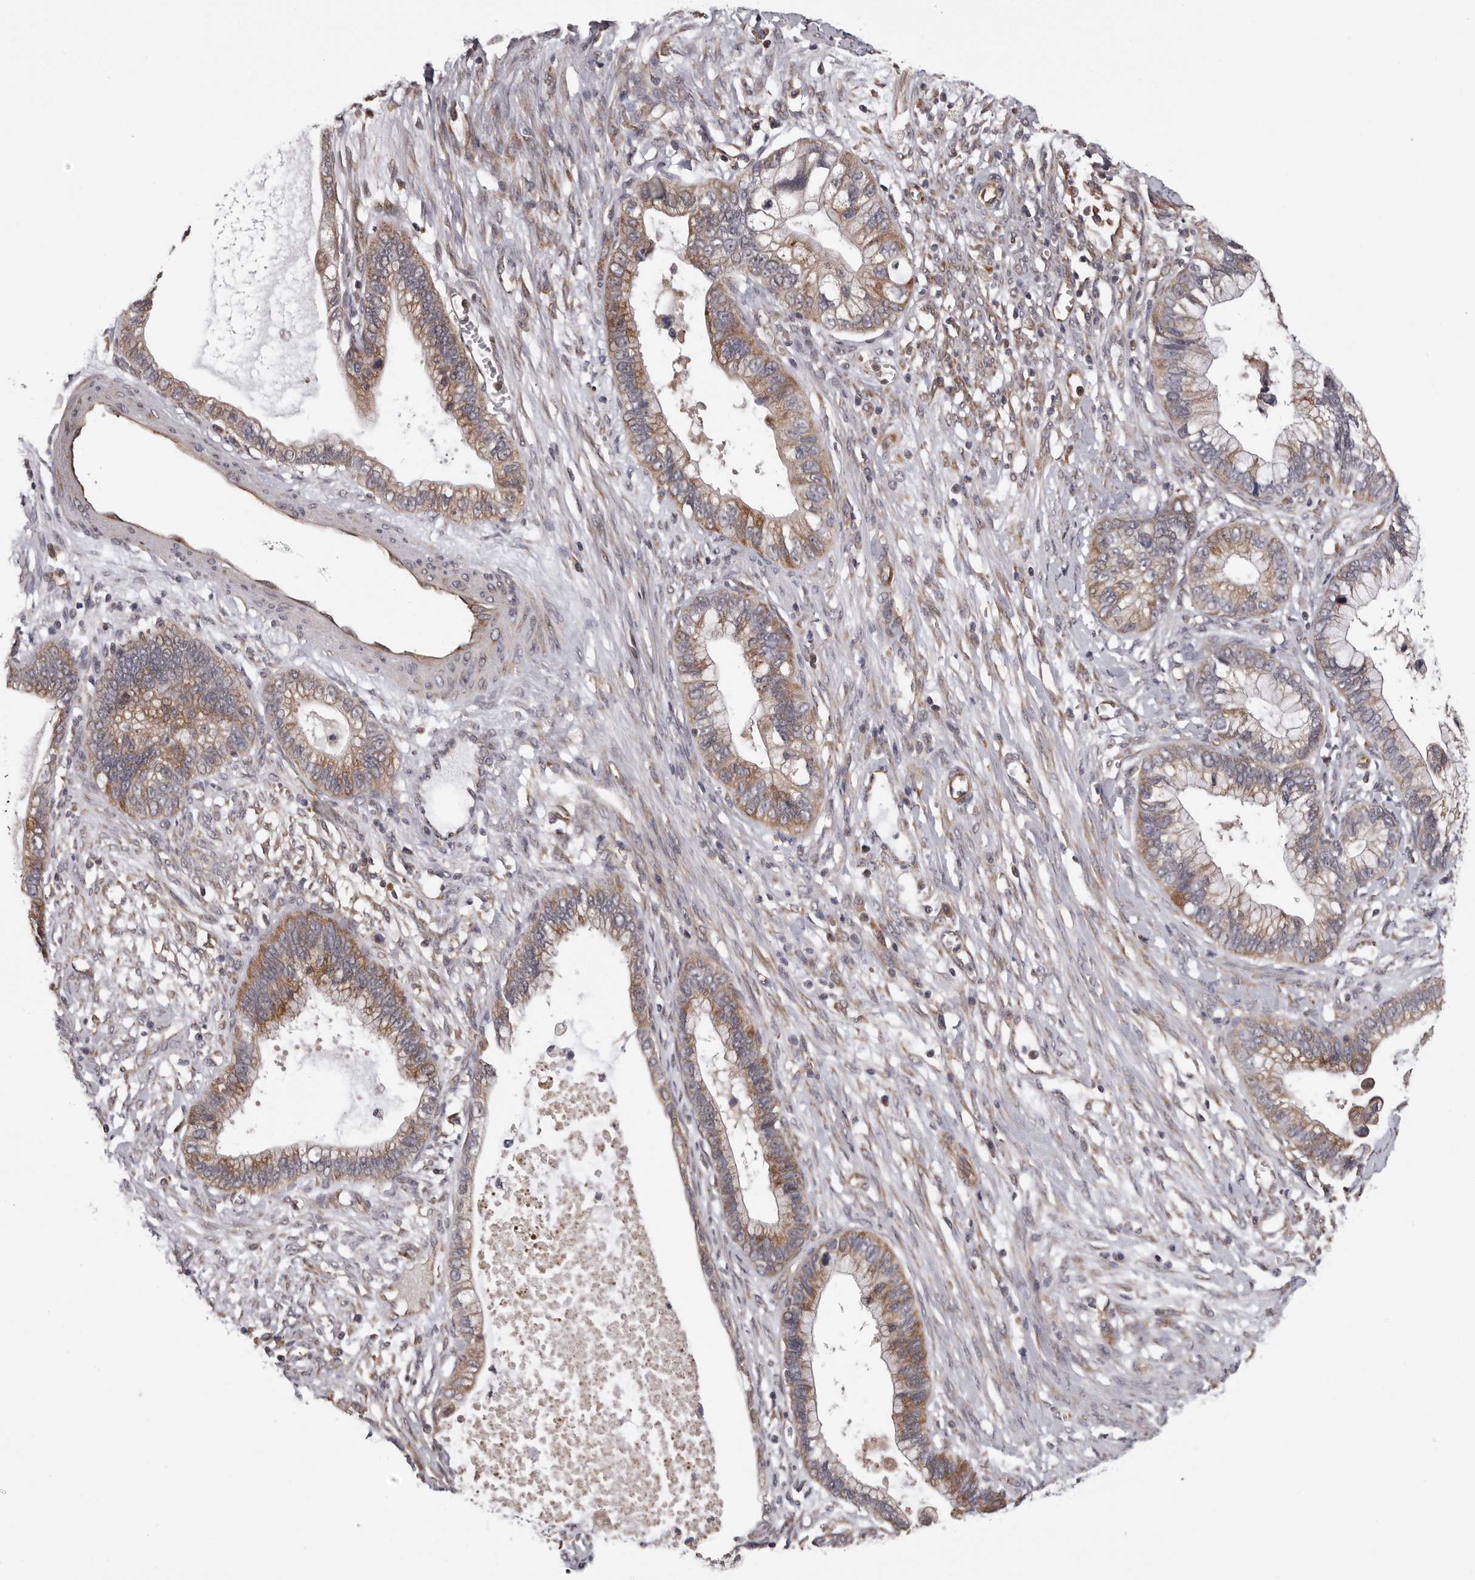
{"staining": {"intensity": "moderate", "quantity": ">75%", "location": "cytoplasmic/membranous"}, "tissue": "cervical cancer", "cell_type": "Tumor cells", "image_type": "cancer", "snomed": [{"axis": "morphology", "description": "Adenocarcinoma, NOS"}, {"axis": "topography", "description": "Cervix"}], "caption": "A high-resolution micrograph shows IHC staining of cervical cancer (adenocarcinoma), which reveals moderate cytoplasmic/membranous staining in about >75% of tumor cells.", "gene": "VPS37A", "patient": {"sex": "female", "age": 44}}